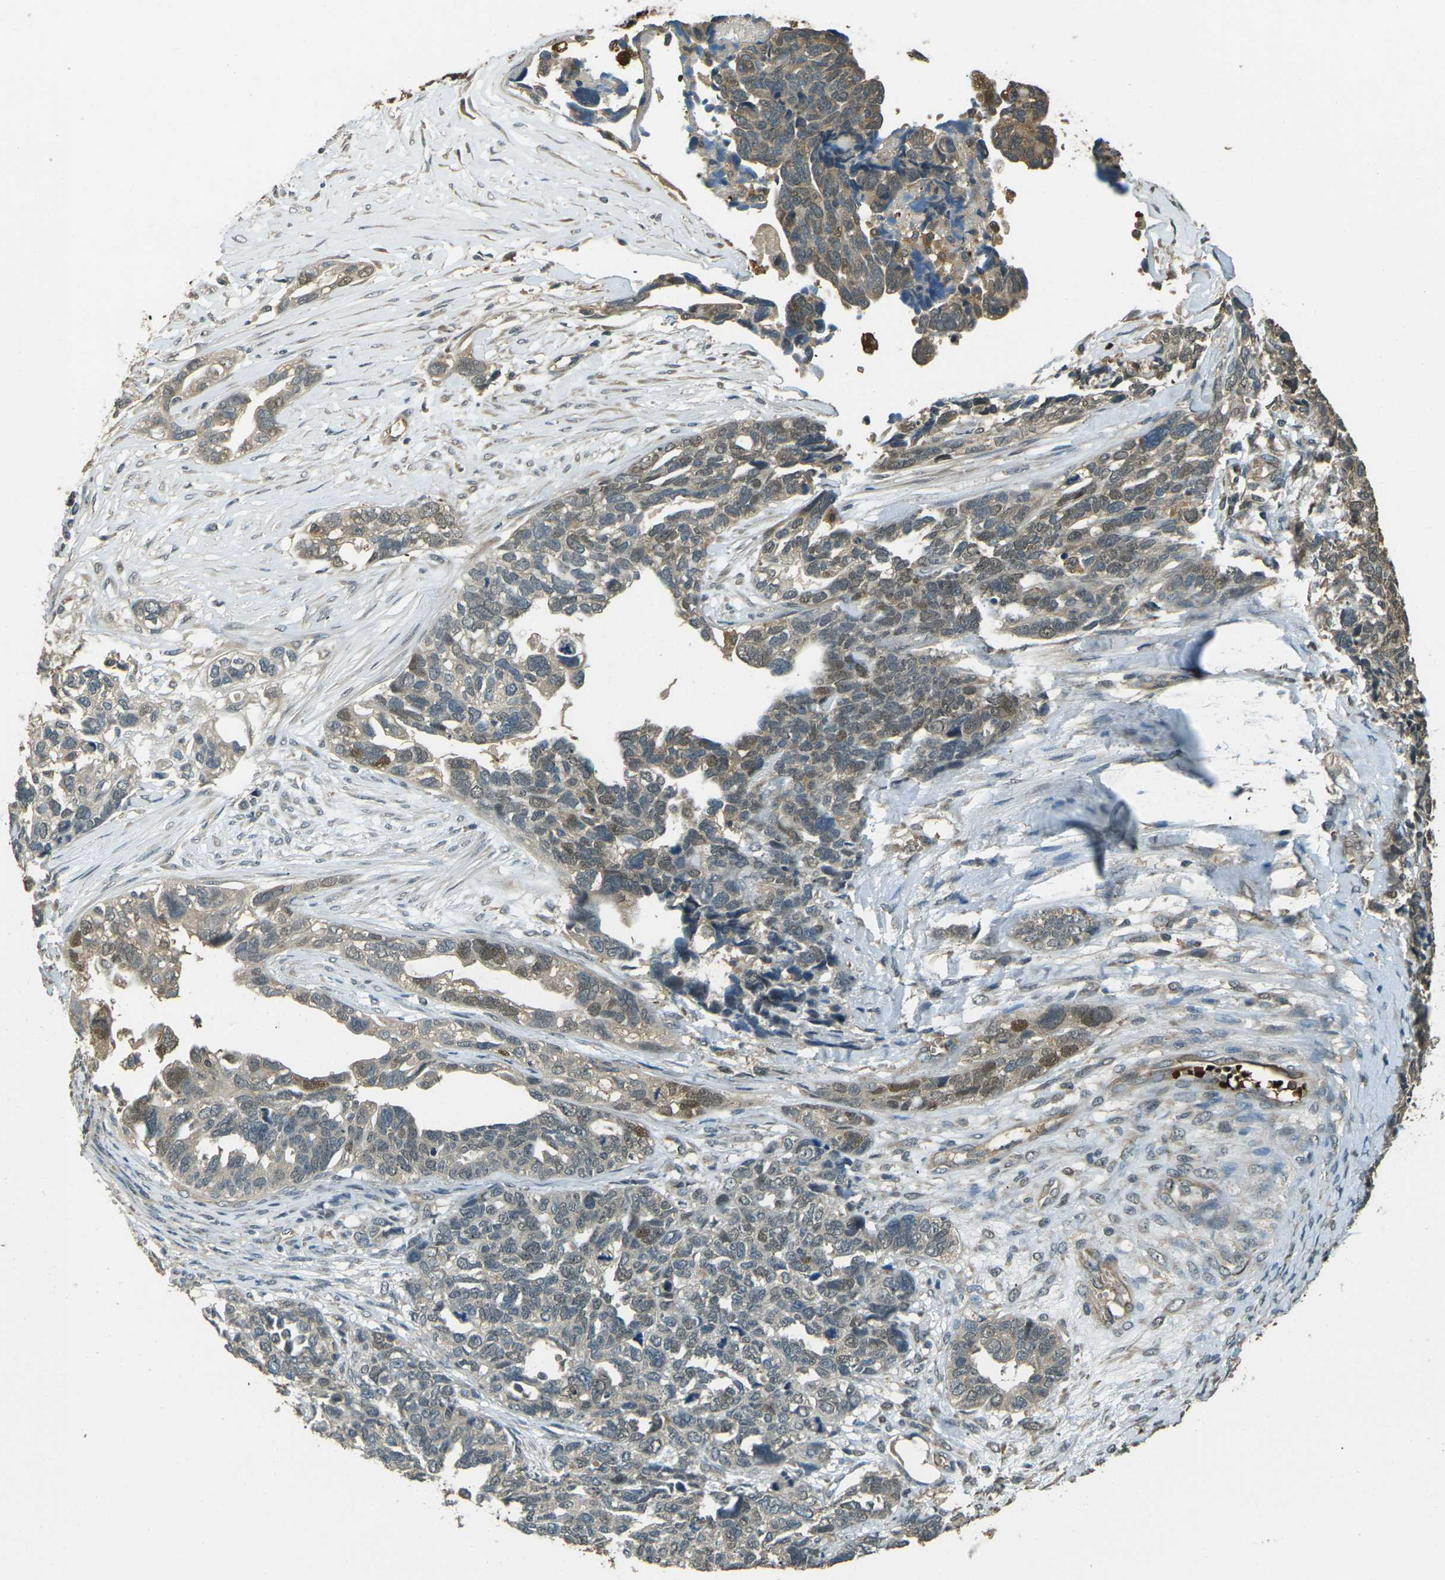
{"staining": {"intensity": "weak", "quantity": "25%-75%", "location": "cytoplasmic/membranous,nuclear"}, "tissue": "ovarian cancer", "cell_type": "Tumor cells", "image_type": "cancer", "snomed": [{"axis": "morphology", "description": "Cystadenocarcinoma, serous, NOS"}, {"axis": "topography", "description": "Ovary"}], "caption": "Protein analysis of ovarian serous cystadenocarcinoma tissue exhibits weak cytoplasmic/membranous and nuclear expression in approximately 25%-75% of tumor cells.", "gene": "TOR1A", "patient": {"sex": "female", "age": 79}}